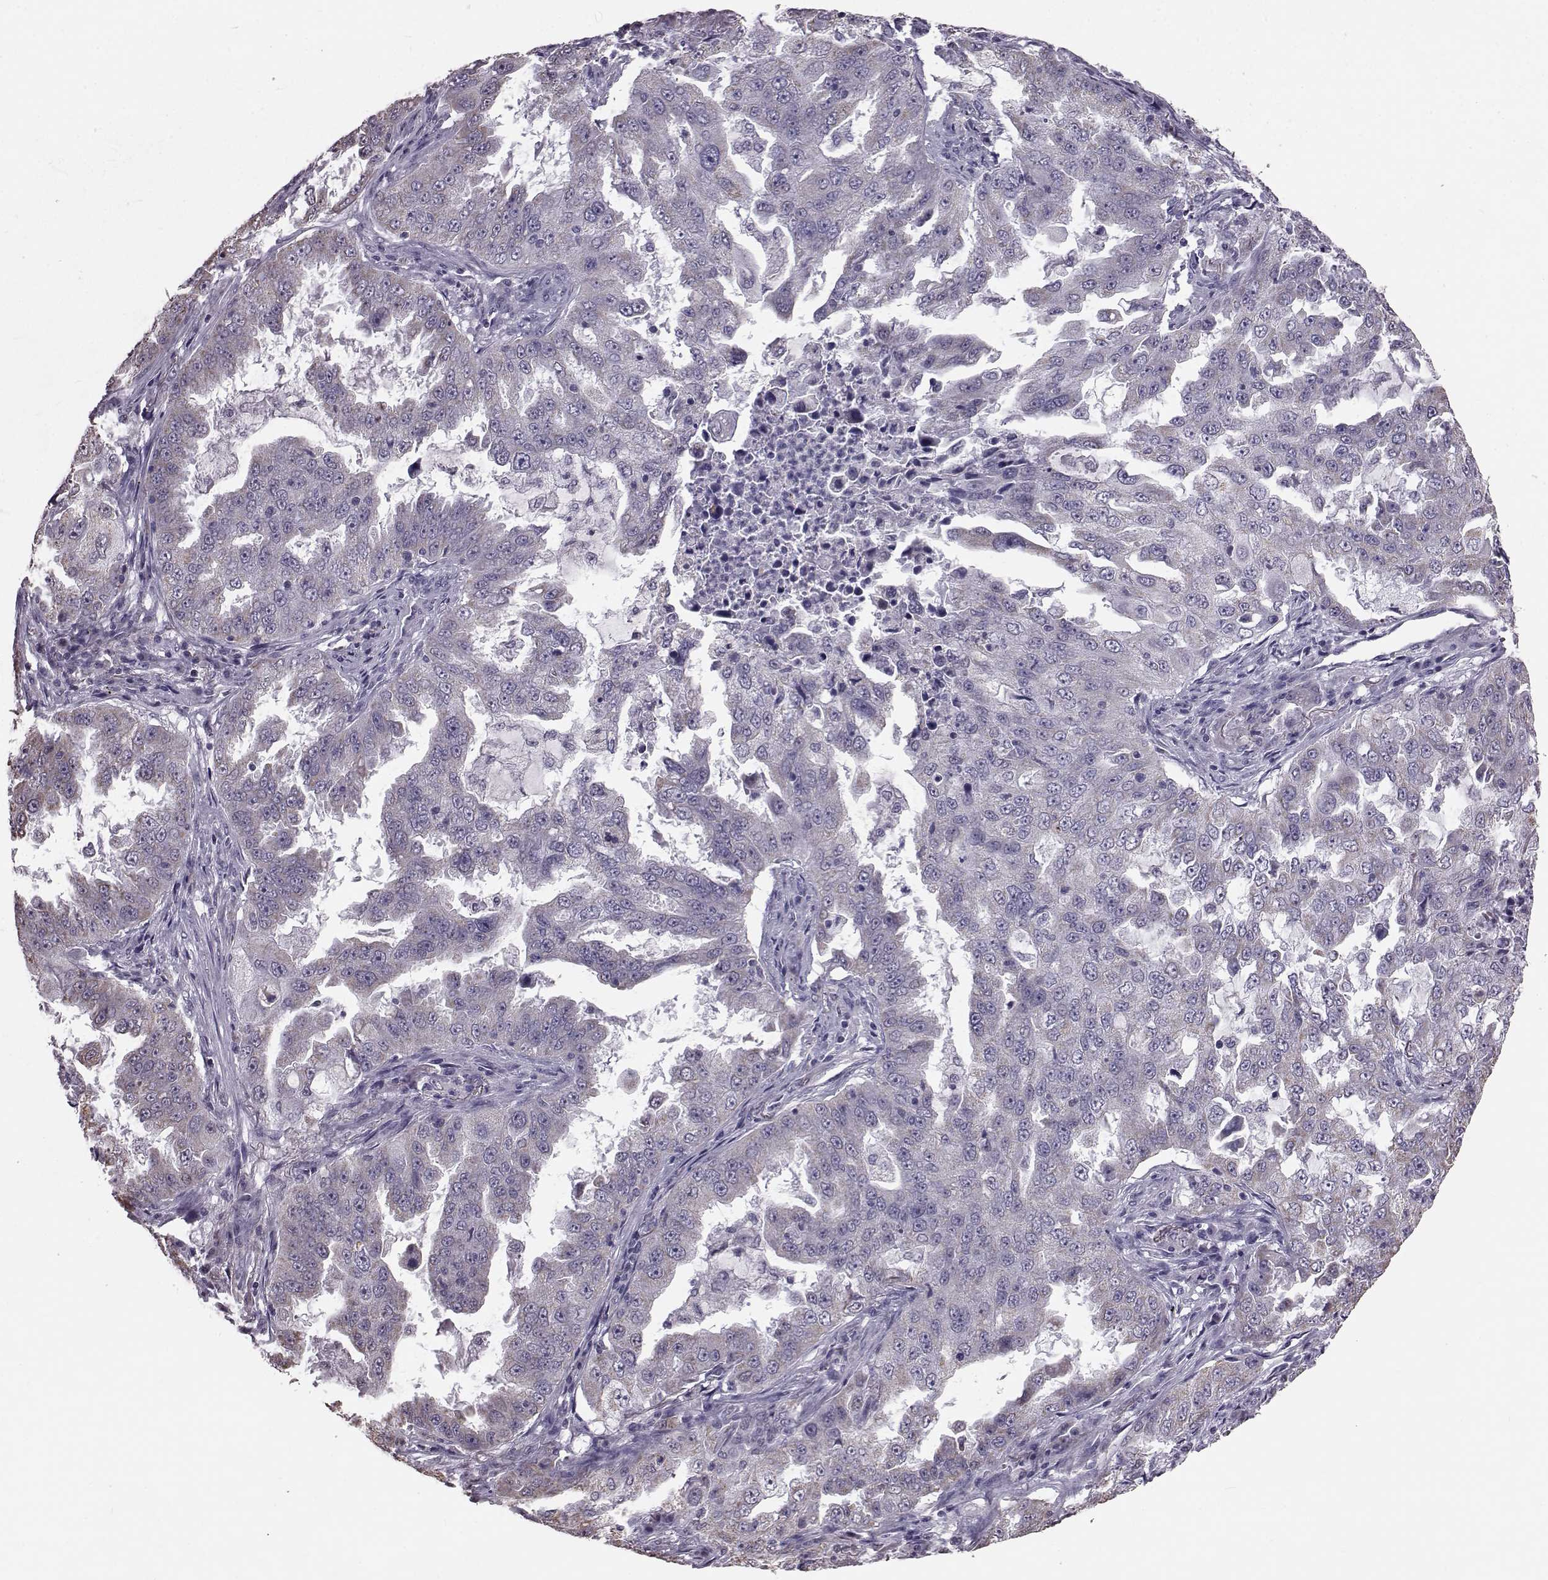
{"staining": {"intensity": "negative", "quantity": "none", "location": "none"}, "tissue": "lung cancer", "cell_type": "Tumor cells", "image_type": "cancer", "snomed": [{"axis": "morphology", "description": "Adenocarcinoma, NOS"}, {"axis": "topography", "description": "Lung"}], "caption": "Protein analysis of lung cancer reveals no significant staining in tumor cells.", "gene": "ALDH3A1", "patient": {"sex": "female", "age": 61}}